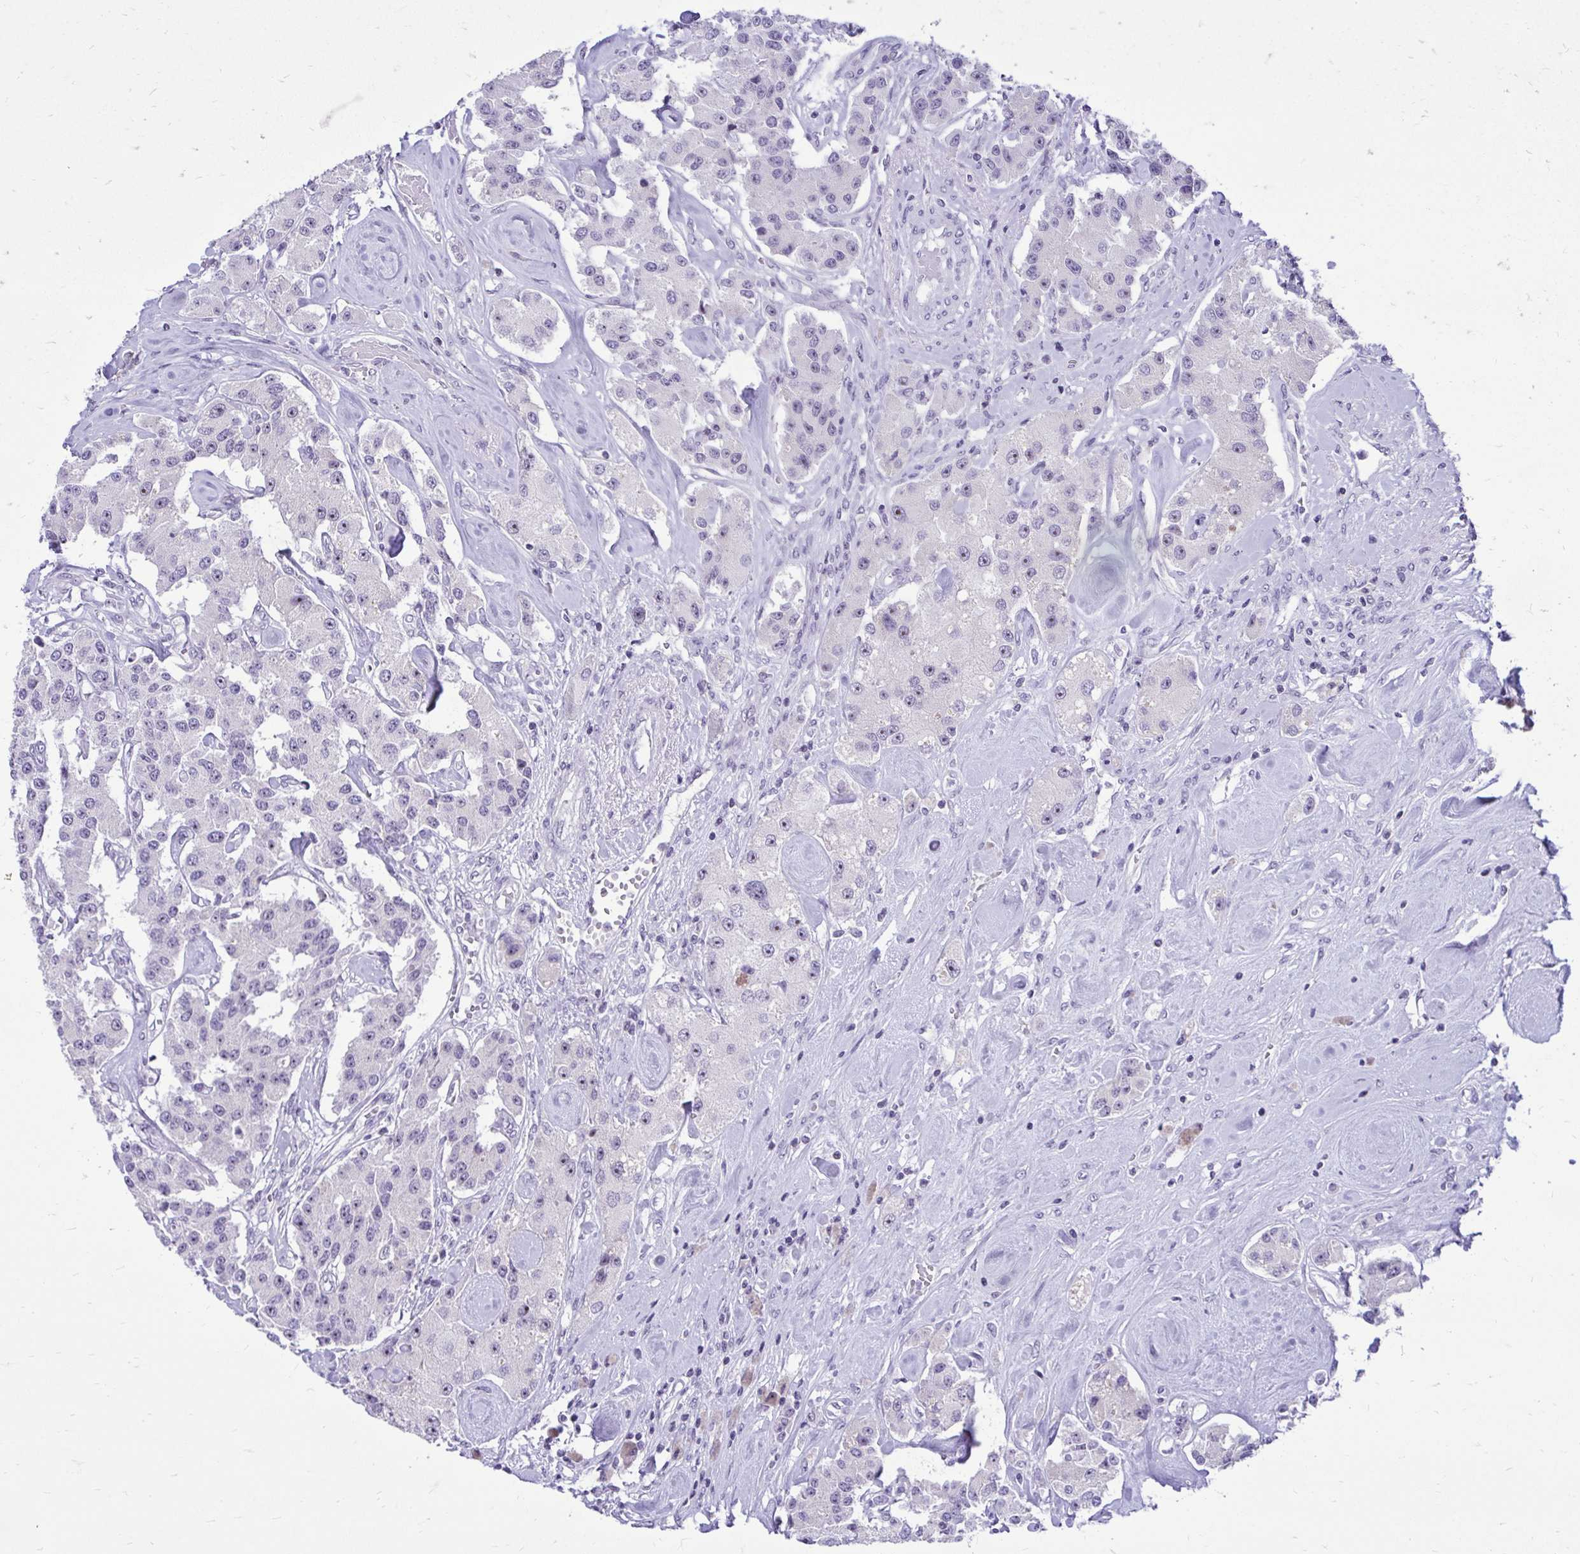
{"staining": {"intensity": "negative", "quantity": "none", "location": "none"}, "tissue": "carcinoid", "cell_type": "Tumor cells", "image_type": "cancer", "snomed": [{"axis": "morphology", "description": "Carcinoid, malignant, NOS"}, {"axis": "topography", "description": "Pancreas"}], "caption": "IHC of human carcinoid (malignant) shows no expression in tumor cells.", "gene": "NIFK", "patient": {"sex": "male", "age": 41}}